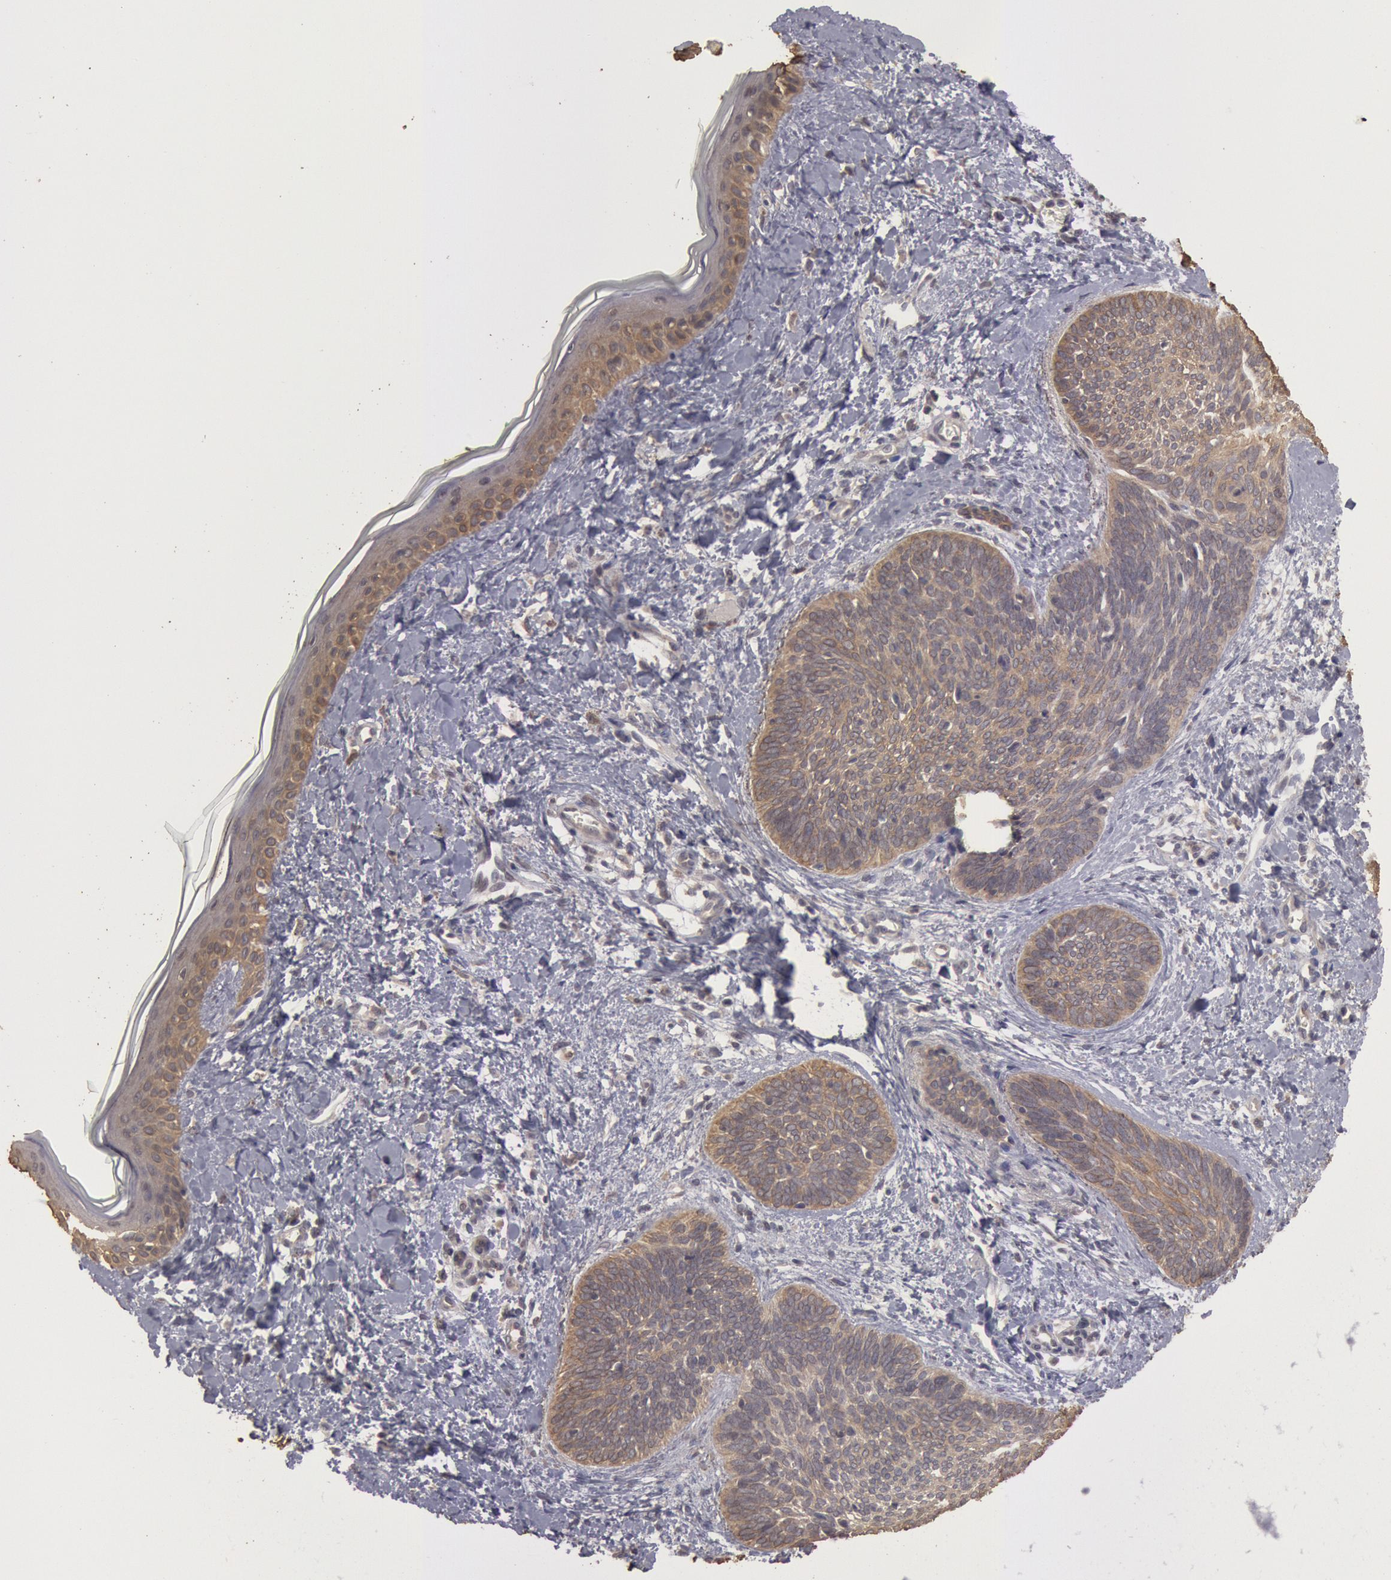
{"staining": {"intensity": "moderate", "quantity": ">75%", "location": "cytoplasmic/membranous"}, "tissue": "skin cancer", "cell_type": "Tumor cells", "image_type": "cancer", "snomed": [{"axis": "morphology", "description": "Basal cell carcinoma"}, {"axis": "topography", "description": "Skin"}], "caption": "Protein expression analysis of human skin cancer reveals moderate cytoplasmic/membranous staining in approximately >75% of tumor cells. Immunohistochemistry stains the protein of interest in brown and the nuclei are stained blue.", "gene": "ZFP36L1", "patient": {"sex": "female", "age": 81}}